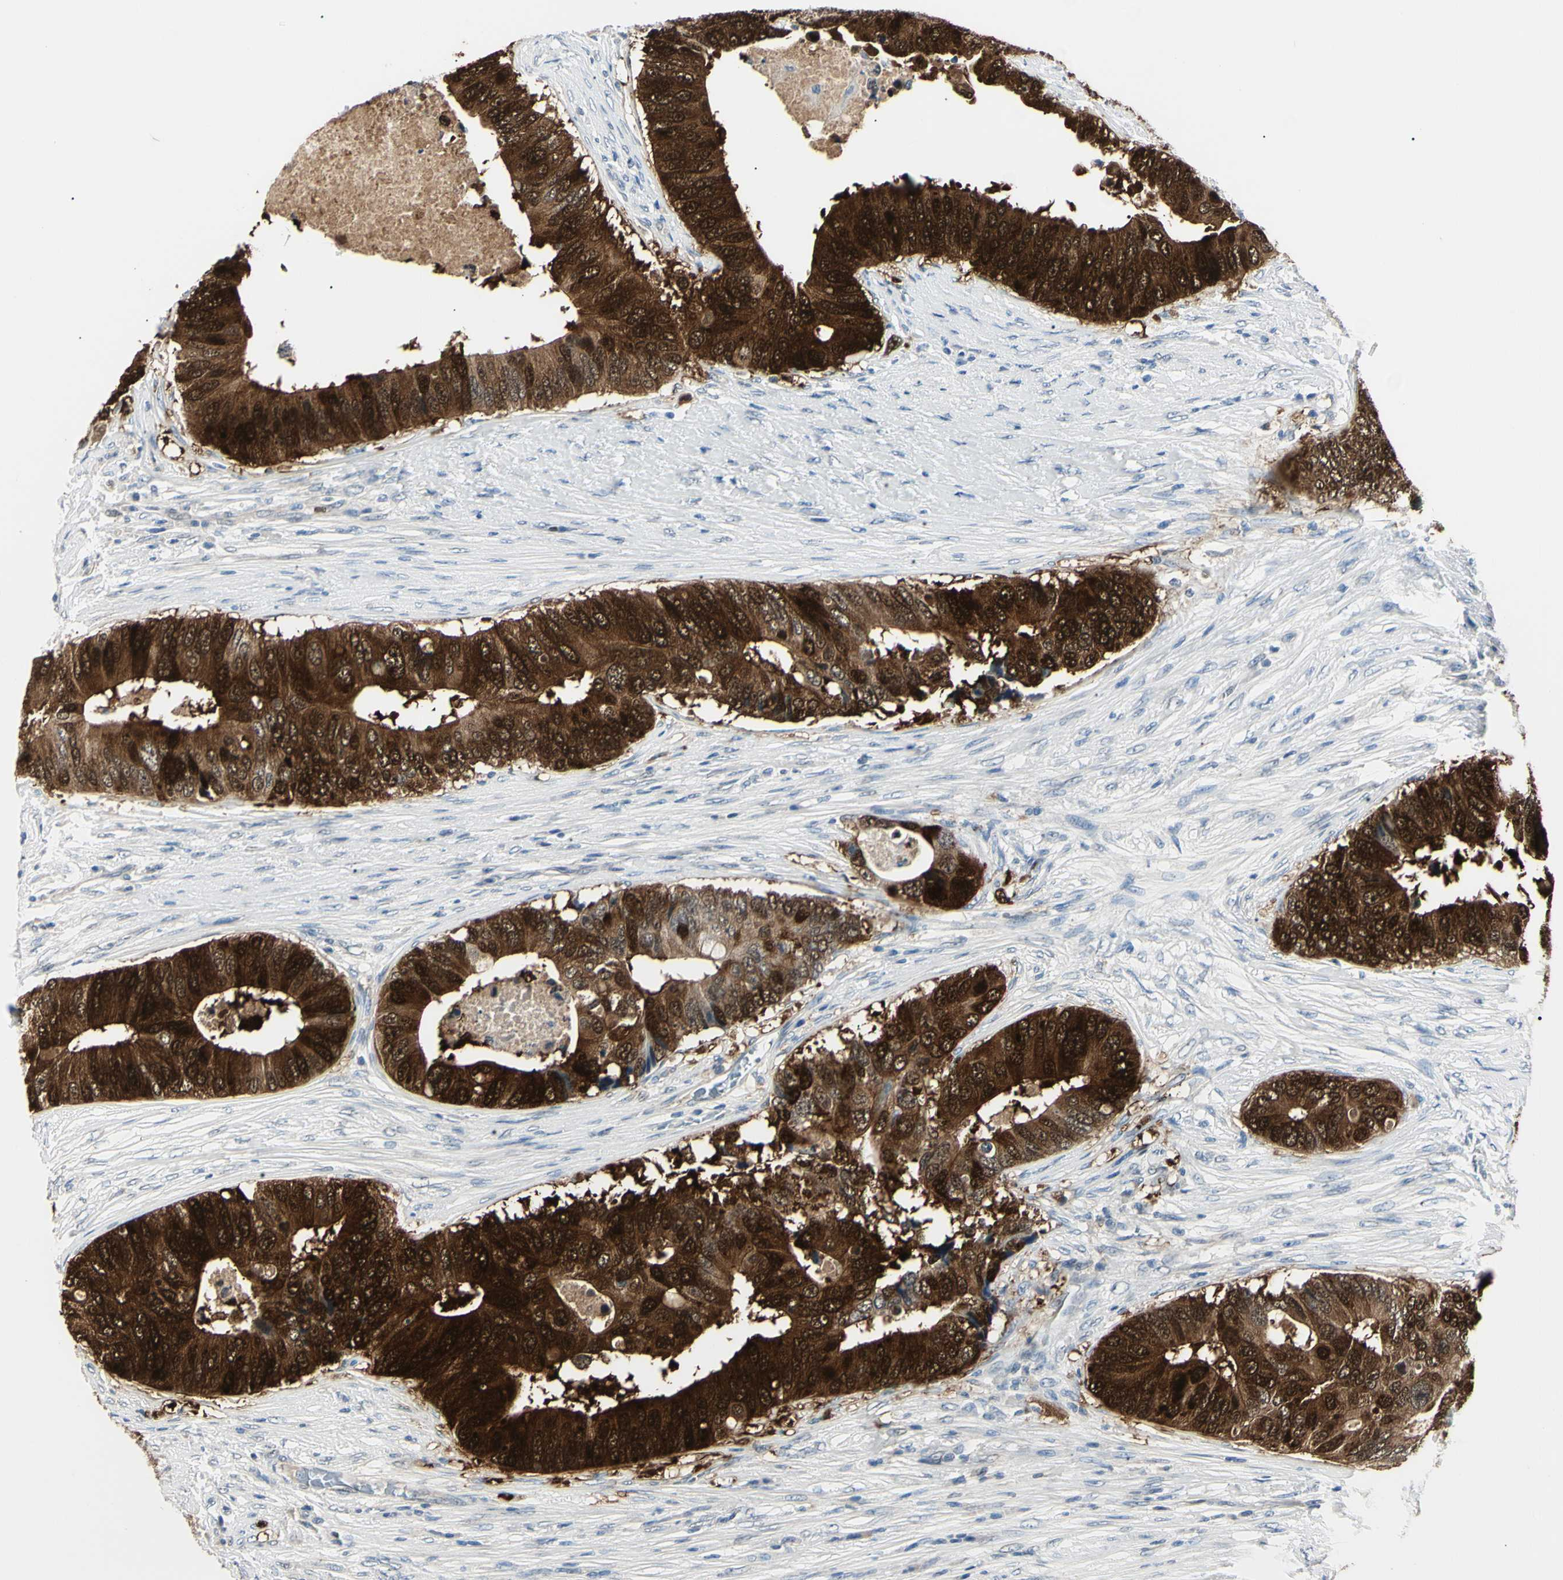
{"staining": {"intensity": "strong", "quantity": ">75%", "location": "cytoplasmic/membranous,nuclear"}, "tissue": "colorectal cancer", "cell_type": "Tumor cells", "image_type": "cancer", "snomed": [{"axis": "morphology", "description": "Adenocarcinoma, NOS"}, {"axis": "topography", "description": "Colon"}], "caption": "Strong cytoplasmic/membranous and nuclear positivity for a protein is appreciated in about >75% of tumor cells of adenocarcinoma (colorectal) using immunohistochemistry.", "gene": "AKR1C3", "patient": {"sex": "male", "age": 71}}